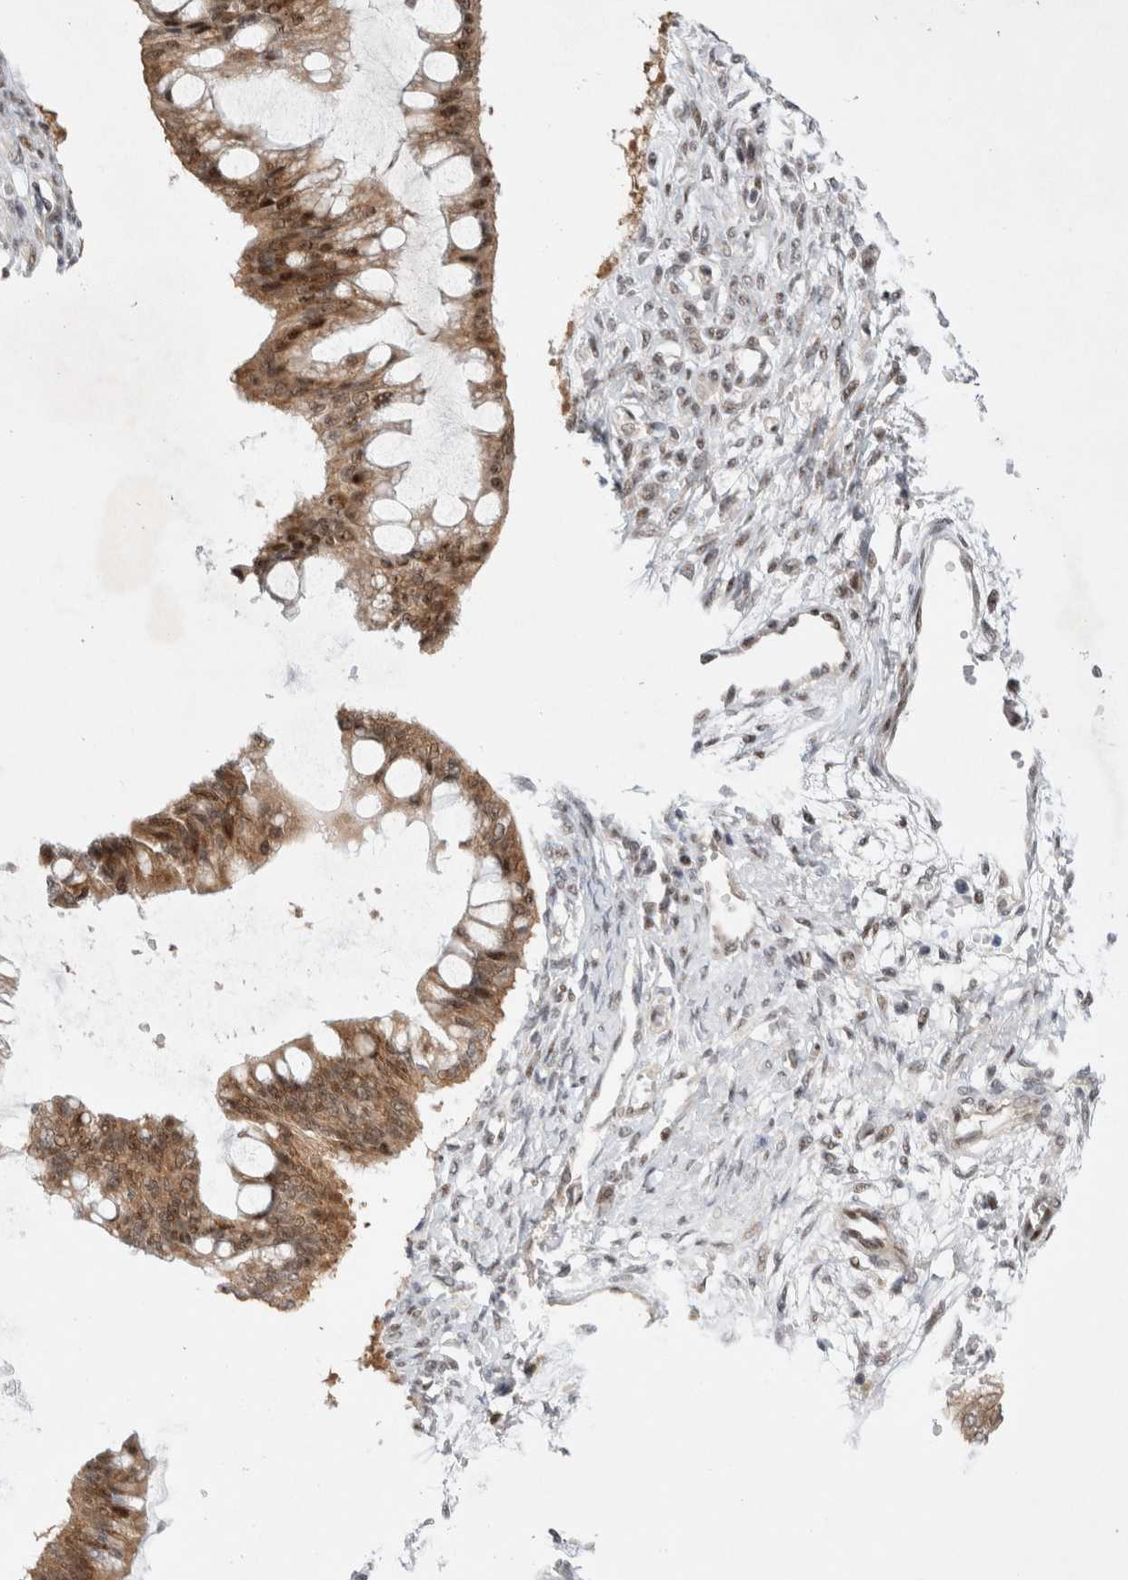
{"staining": {"intensity": "moderate", "quantity": ">75%", "location": "cytoplasmic/membranous,nuclear"}, "tissue": "ovarian cancer", "cell_type": "Tumor cells", "image_type": "cancer", "snomed": [{"axis": "morphology", "description": "Cystadenocarcinoma, mucinous, NOS"}, {"axis": "topography", "description": "Ovary"}], "caption": "The photomicrograph displays staining of ovarian mucinous cystadenocarcinoma, revealing moderate cytoplasmic/membranous and nuclear protein positivity (brown color) within tumor cells.", "gene": "WIPF2", "patient": {"sex": "female", "age": 73}}